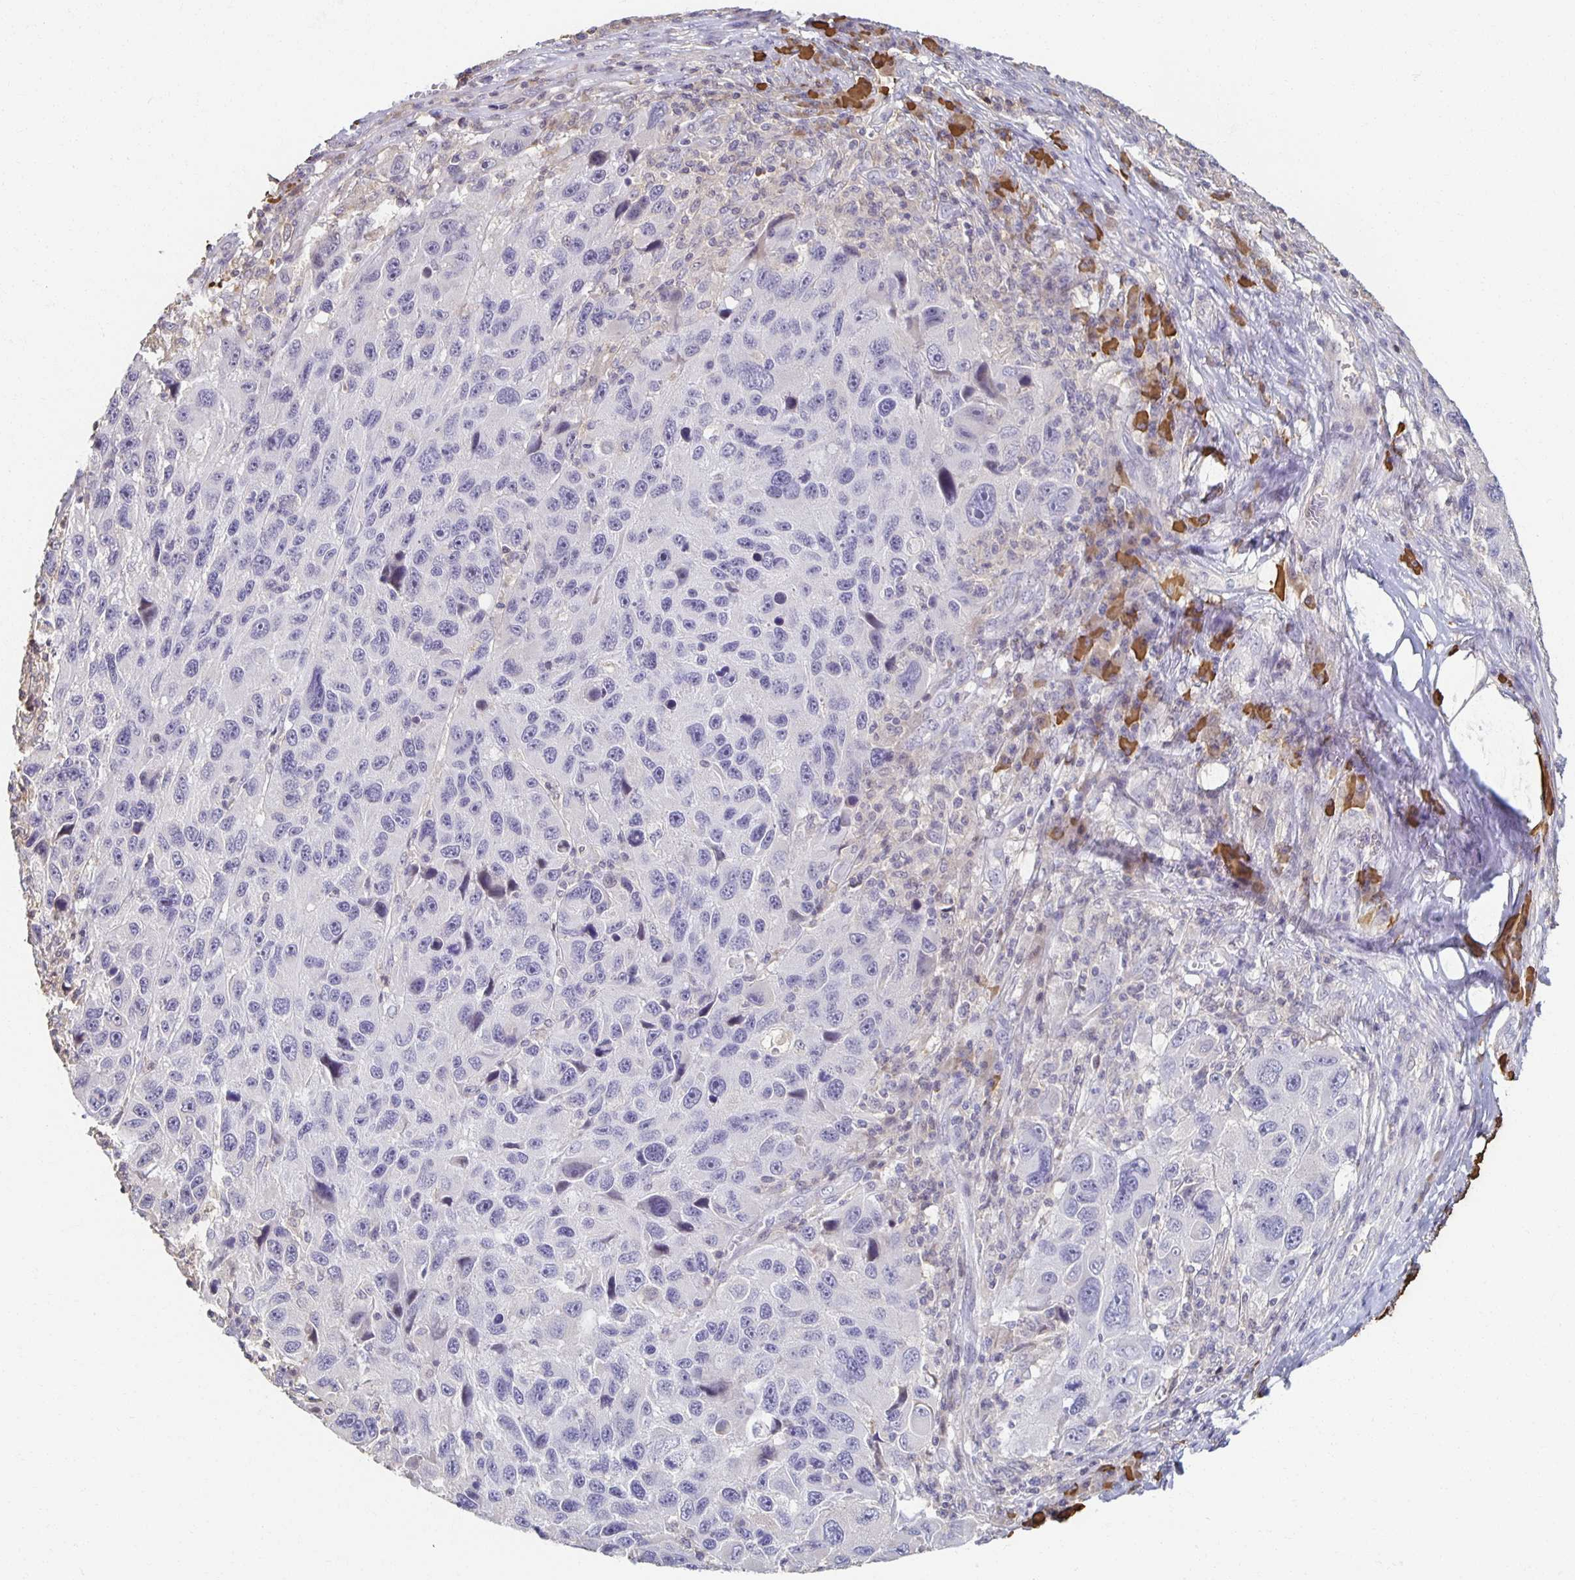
{"staining": {"intensity": "negative", "quantity": "none", "location": "none"}, "tissue": "melanoma", "cell_type": "Tumor cells", "image_type": "cancer", "snomed": [{"axis": "morphology", "description": "Malignant melanoma, NOS"}, {"axis": "topography", "description": "Skin"}], "caption": "Tumor cells show no significant staining in melanoma.", "gene": "ZNF692", "patient": {"sex": "male", "age": 53}}